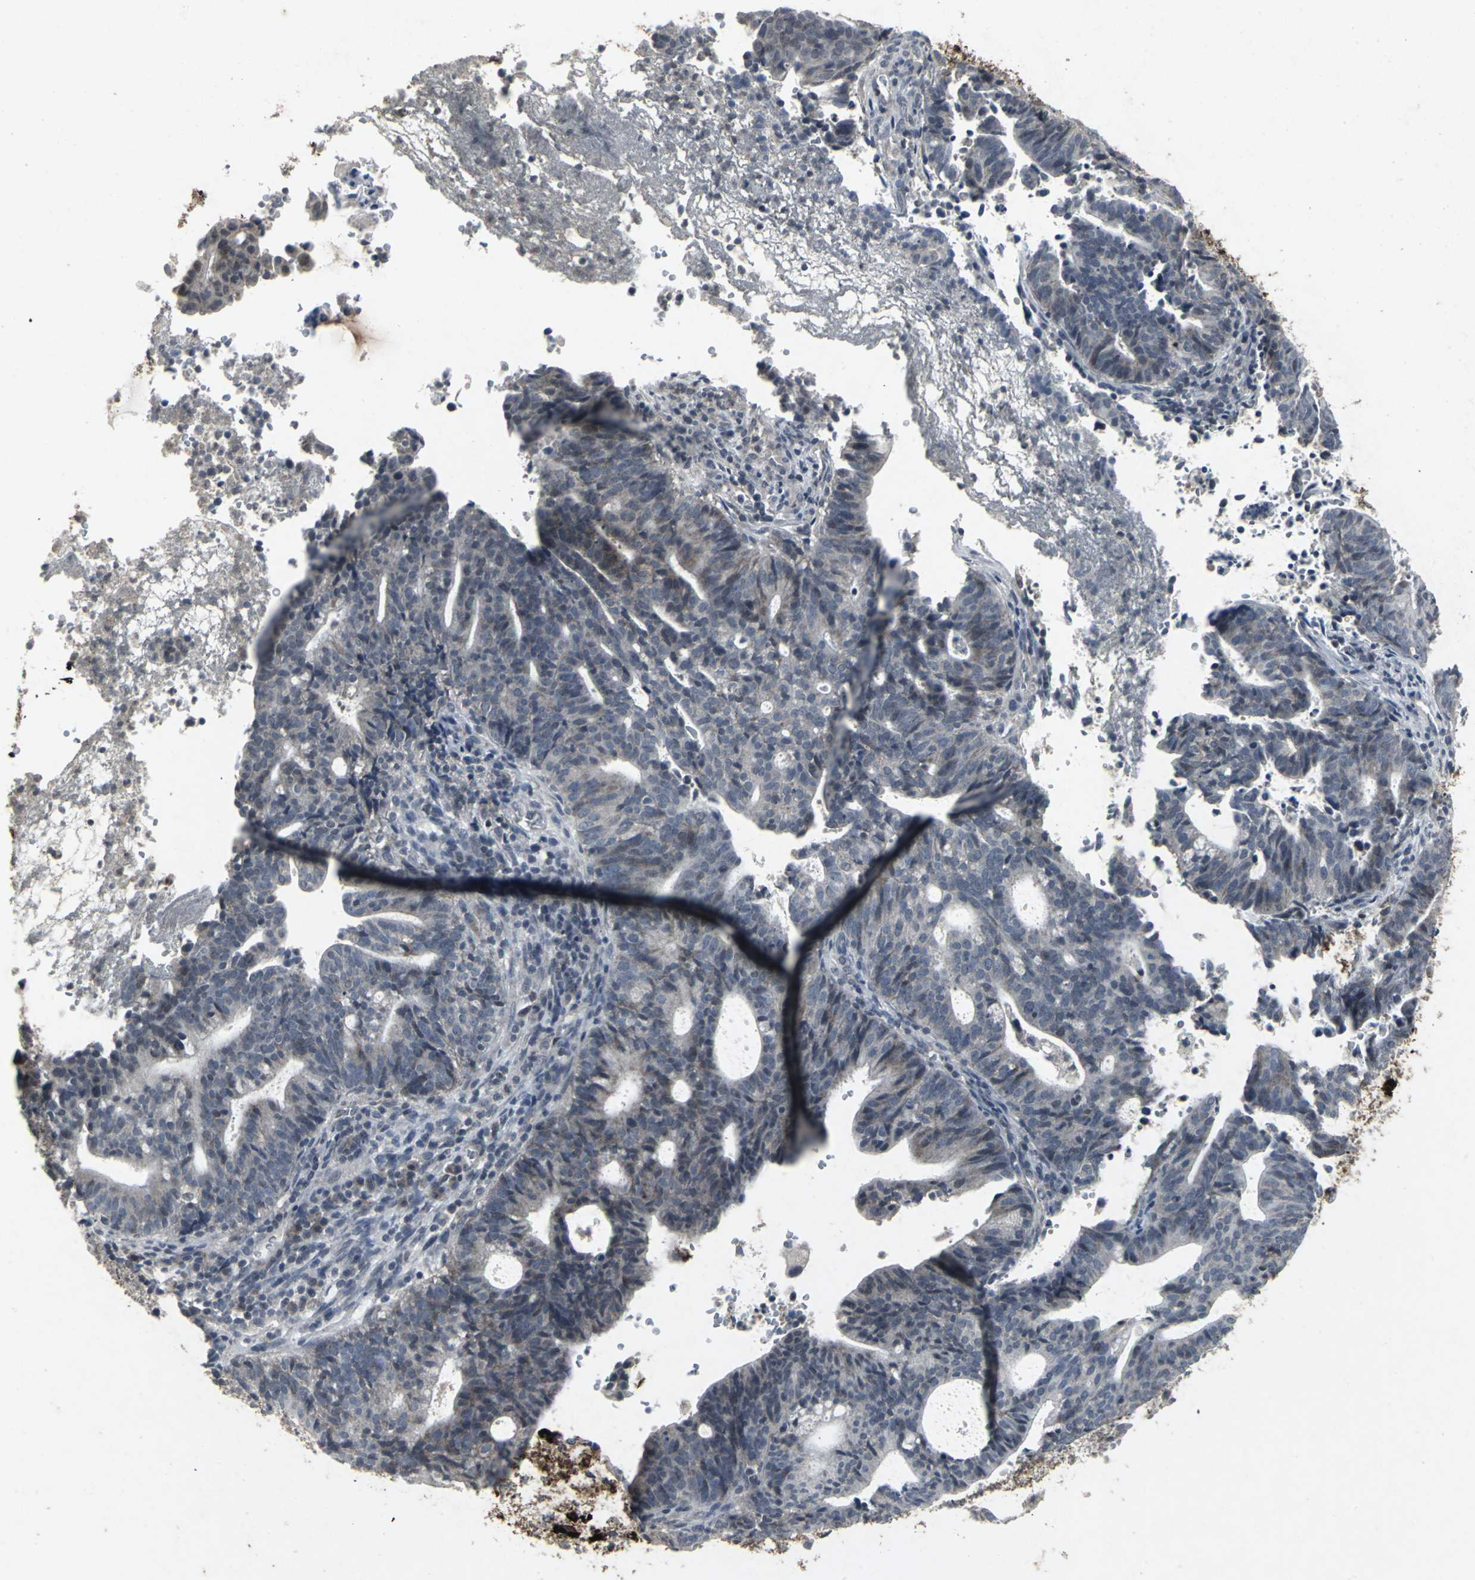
{"staining": {"intensity": "weak", "quantity": "<25%", "location": "cytoplasmic/membranous"}, "tissue": "endometrial cancer", "cell_type": "Tumor cells", "image_type": "cancer", "snomed": [{"axis": "morphology", "description": "Adenocarcinoma, NOS"}, {"axis": "topography", "description": "Uterus"}], "caption": "Immunohistochemistry (IHC) histopathology image of neoplastic tissue: human endometrial adenocarcinoma stained with DAB displays no significant protein staining in tumor cells. (DAB (3,3'-diaminobenzidine) immunohistochemistry (IHC), high magnification).", "gene": "BMP4", "patient": {"sex": "female", "age": 83}}